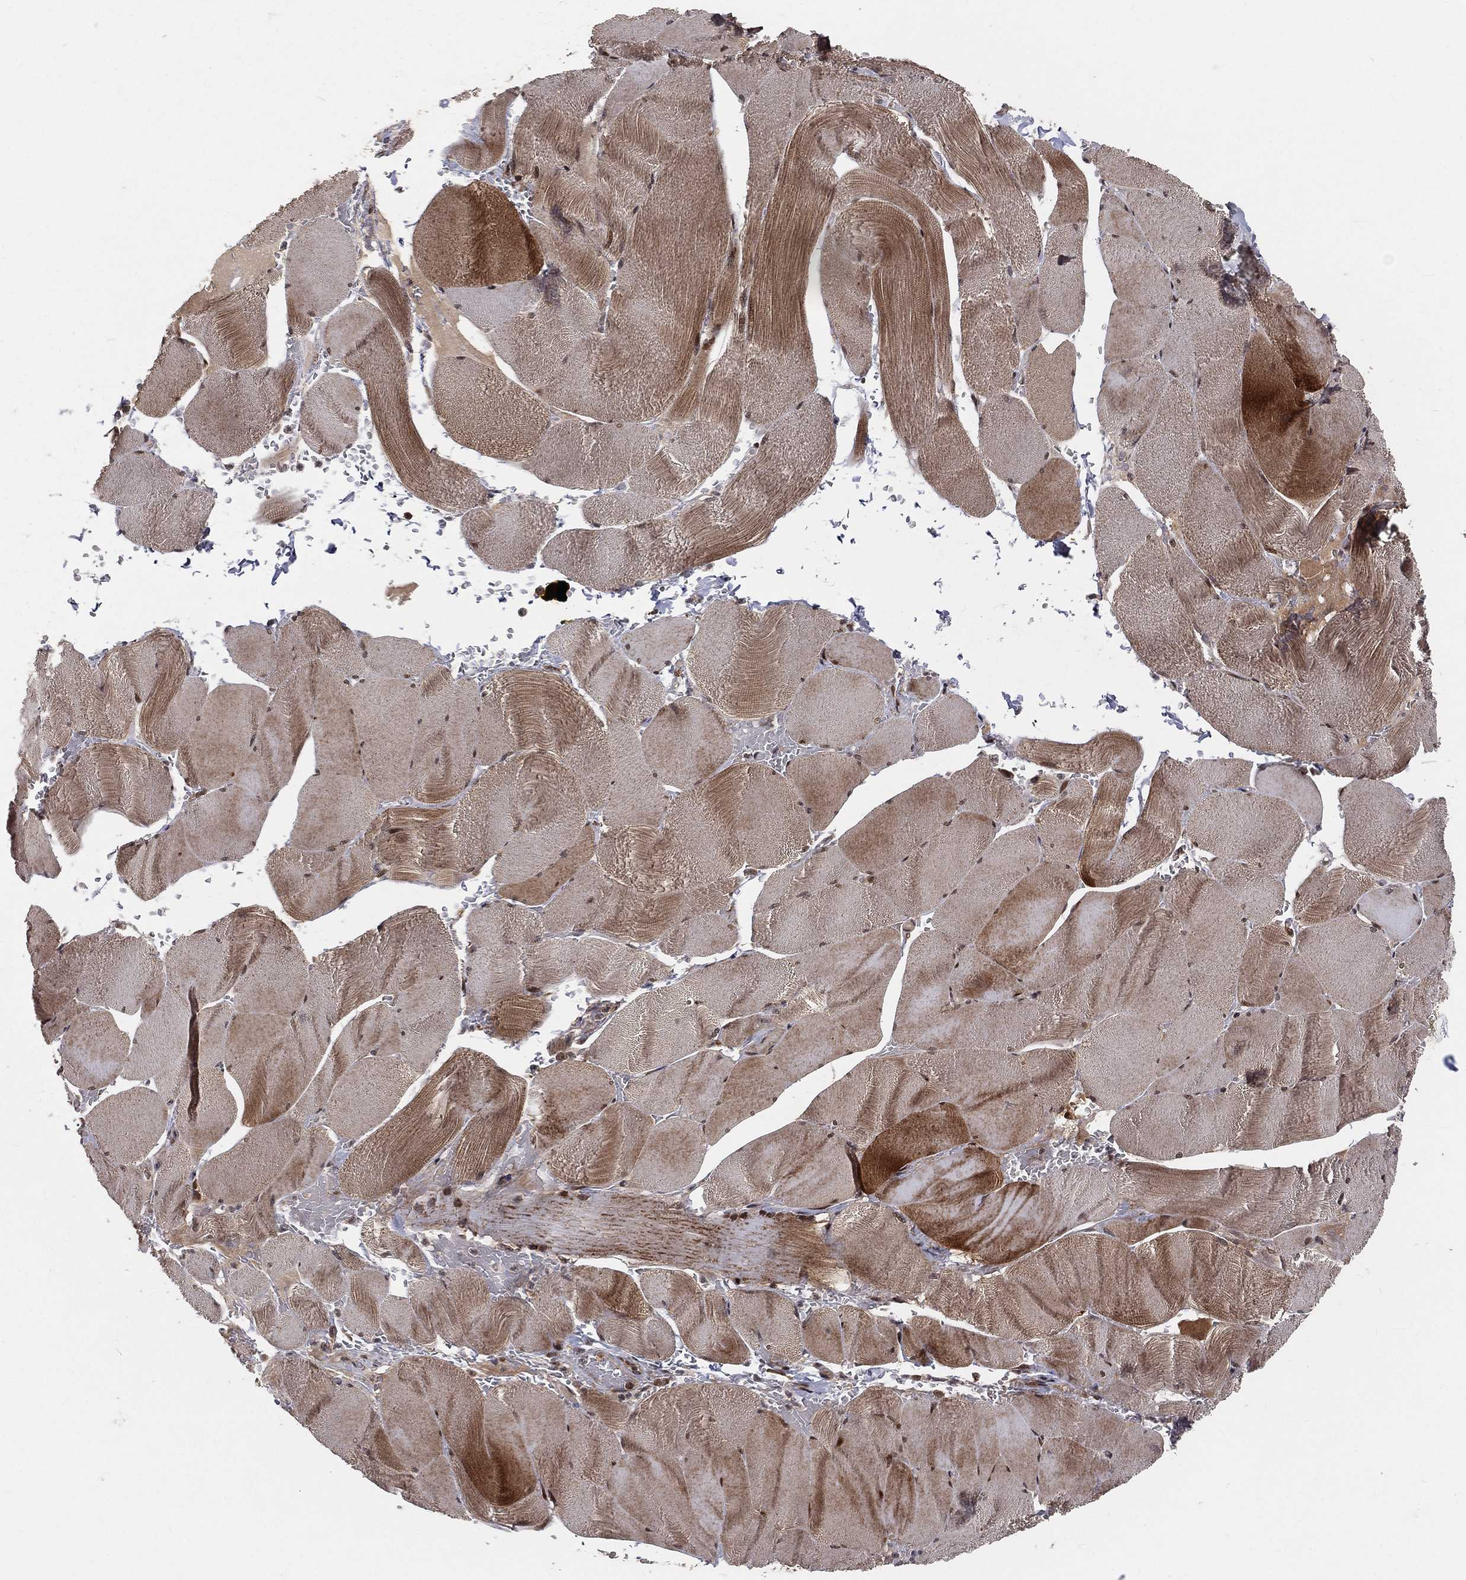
{"staining": {"intensity": "moderate", "quantity": "25%-75%", "location": "cytoplasmic/membranous"}, "tissue": "skeletal muscle", "cell_type": "Myocytes", "image_type": "normal", "snomed": [{"axis": "morphology", "description": "Normal tissue, NOS"}, {"axis": "topography", "description": "Skeletal muscle"}], "caption": "Brown immunohistochemical staining in benign human skeletal muscle demonstrates moderate cytoplasmic/membranous positivity in about 25%-75% of myocytes.", "gene": "MDM2", "patient": {"sex": "male", "age": 56}}